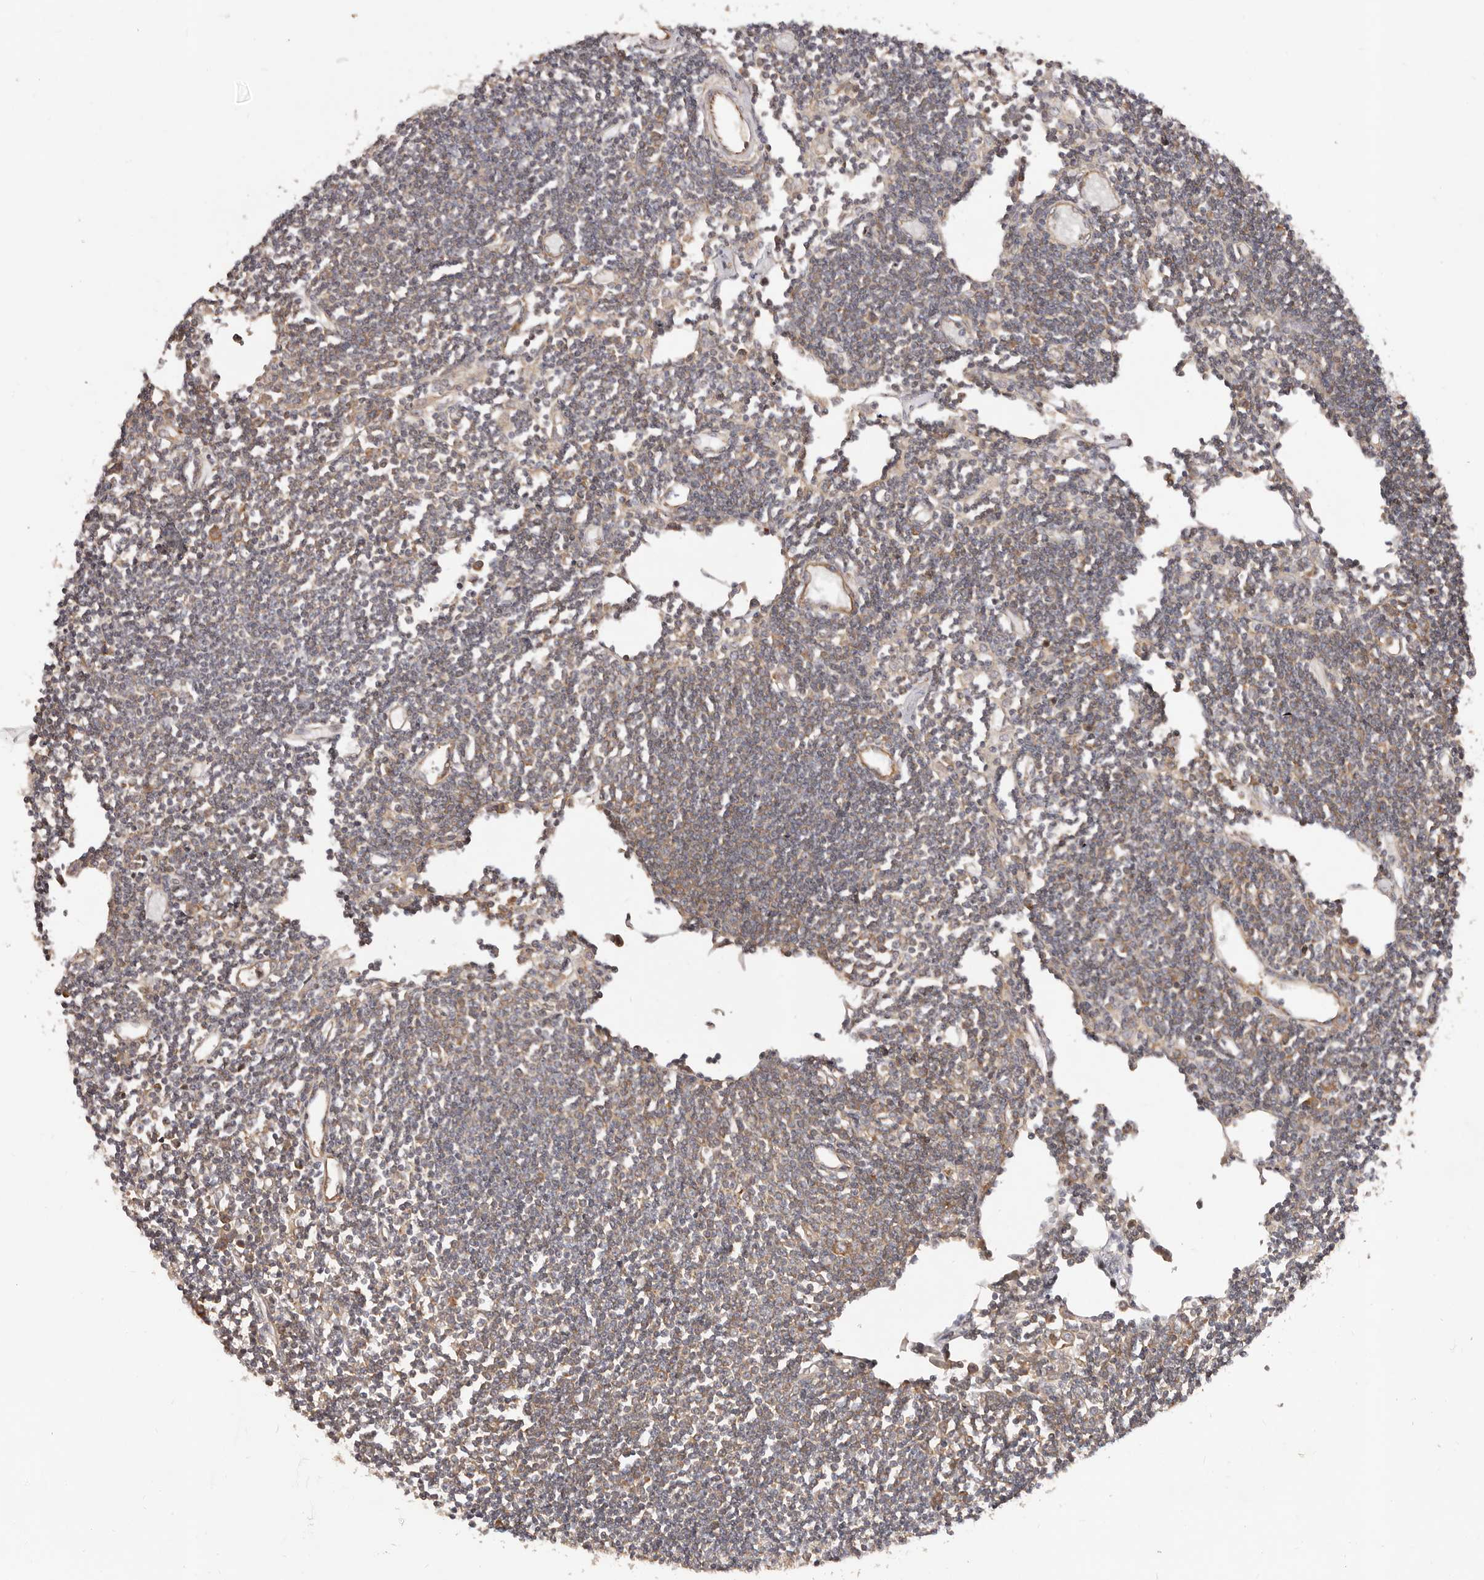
{"staining": {"intensity": "moderate", "quantity": "<25%", "location": "cytoplasmic/membranous"}, "tissue": "lymph node", "cell_type": "Germinal center cells", "image_type": "normal", "snomed": [{"axis": "morphology", "description": "Normal tissue, NOS"}, {"axis": "topography", "description": "Lymph node"}], "caption": "Immunohistochemistry histopathology image of benign human lymph node stained for a protein (brown), which demonstrates low levels of moderate cytoplasmic/membranous expression in approximately <25% of germinal center cells.", "gene": "RPS6", "patient": {"sex": "female", "age": 11}}